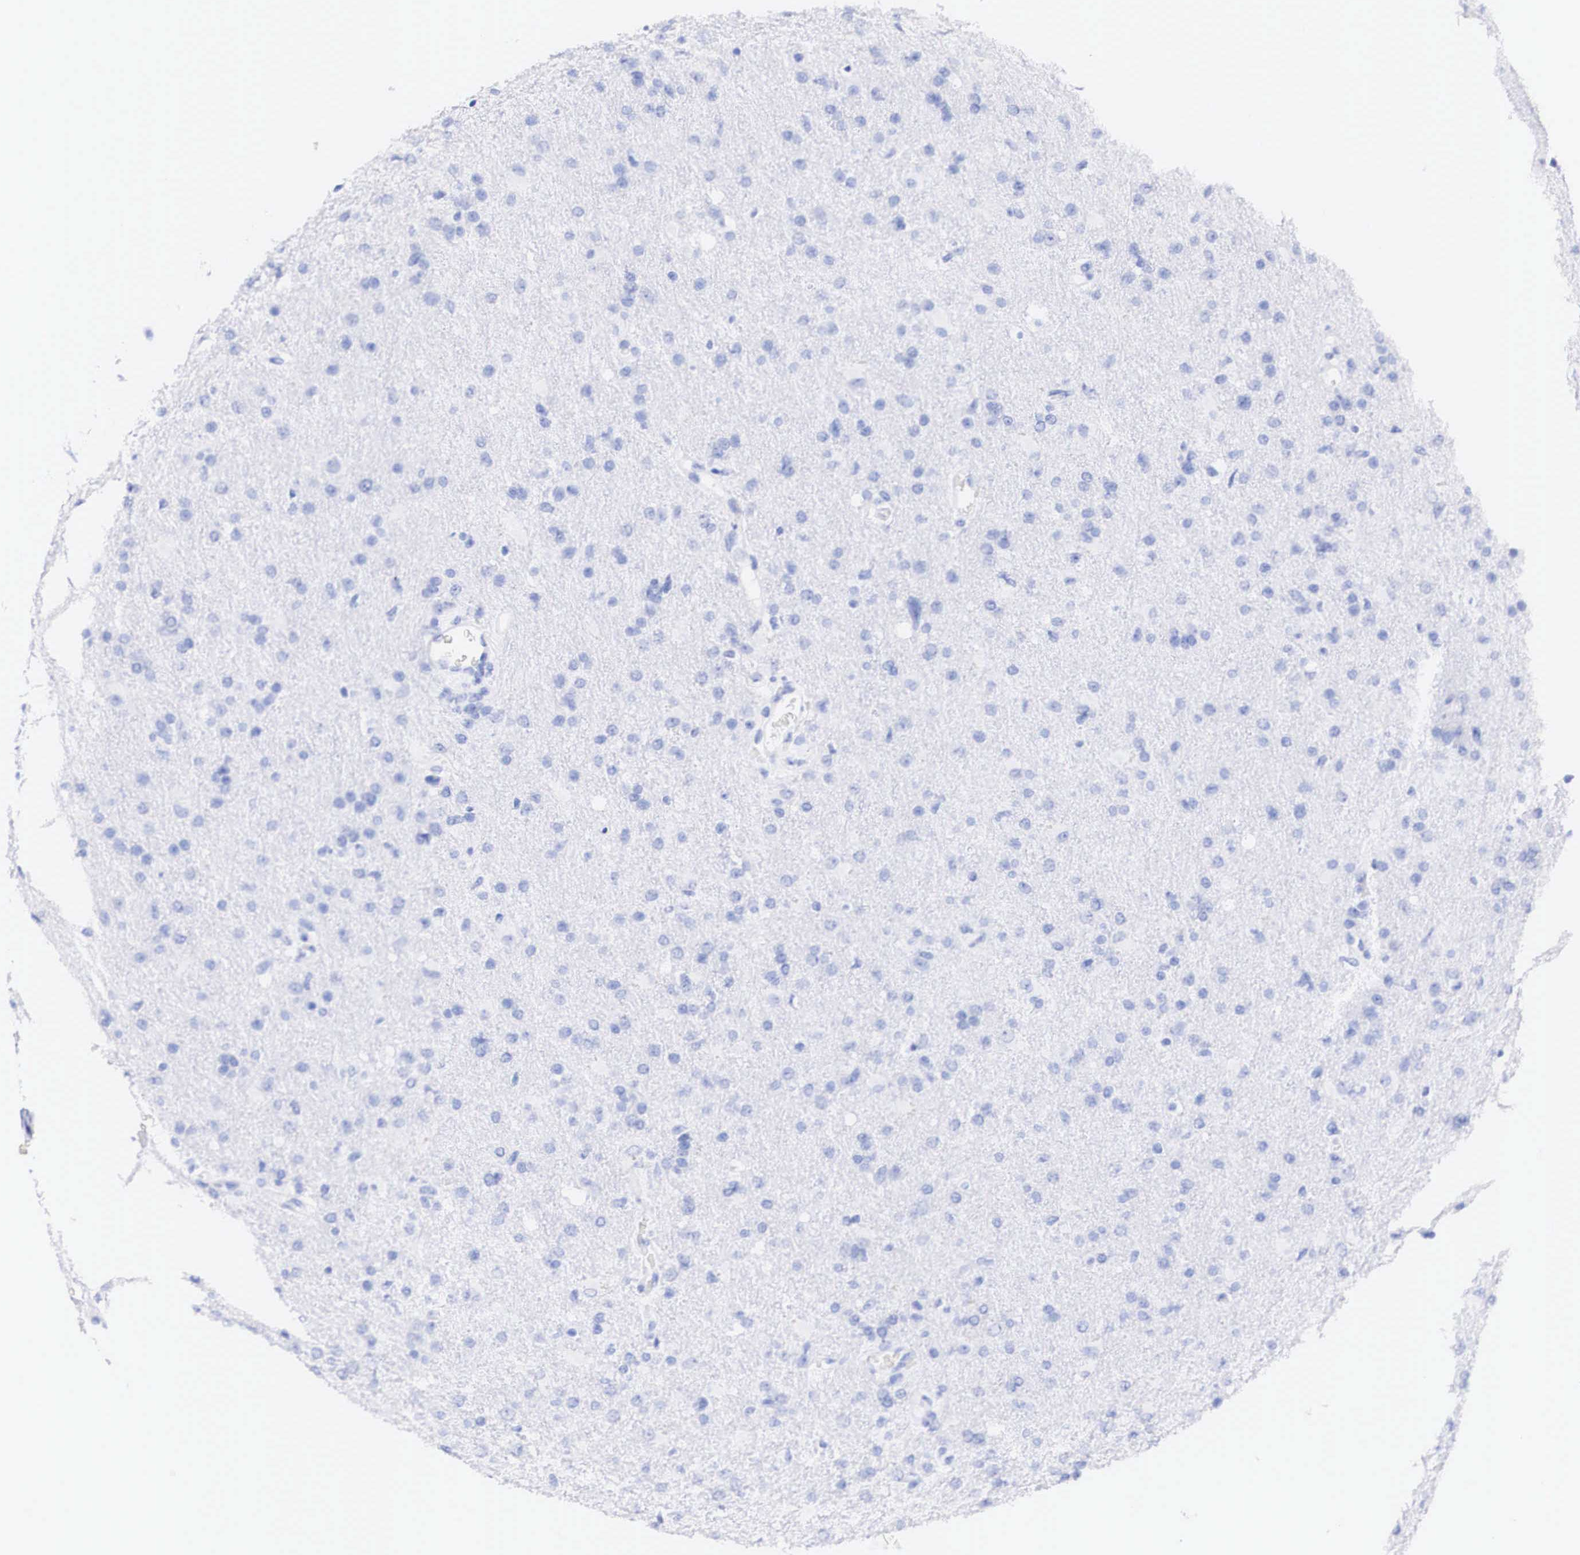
{"staining": {"intensity": "negative", "quantity": "none", "location": "none"}, "tissue": "glioma", "cell_type": "Tumor cells", "image_type": "cancer", "snomed": [{"axis": "morphology", "description": "Glioma, malignant, High grade"}, {"axis": "topography", "description": "Brain"}], "caption": "A micrograph of glioma stained for a protein exhibits no brown staining in tumor cells. Brightfield microscopy of immunohistochemistry (IHC) stained with DAB (brown) and hematoxylin (blue), captured at high magnification.", "gene": "ERBB2", "patient": {"sex": "male", "age": 68}}